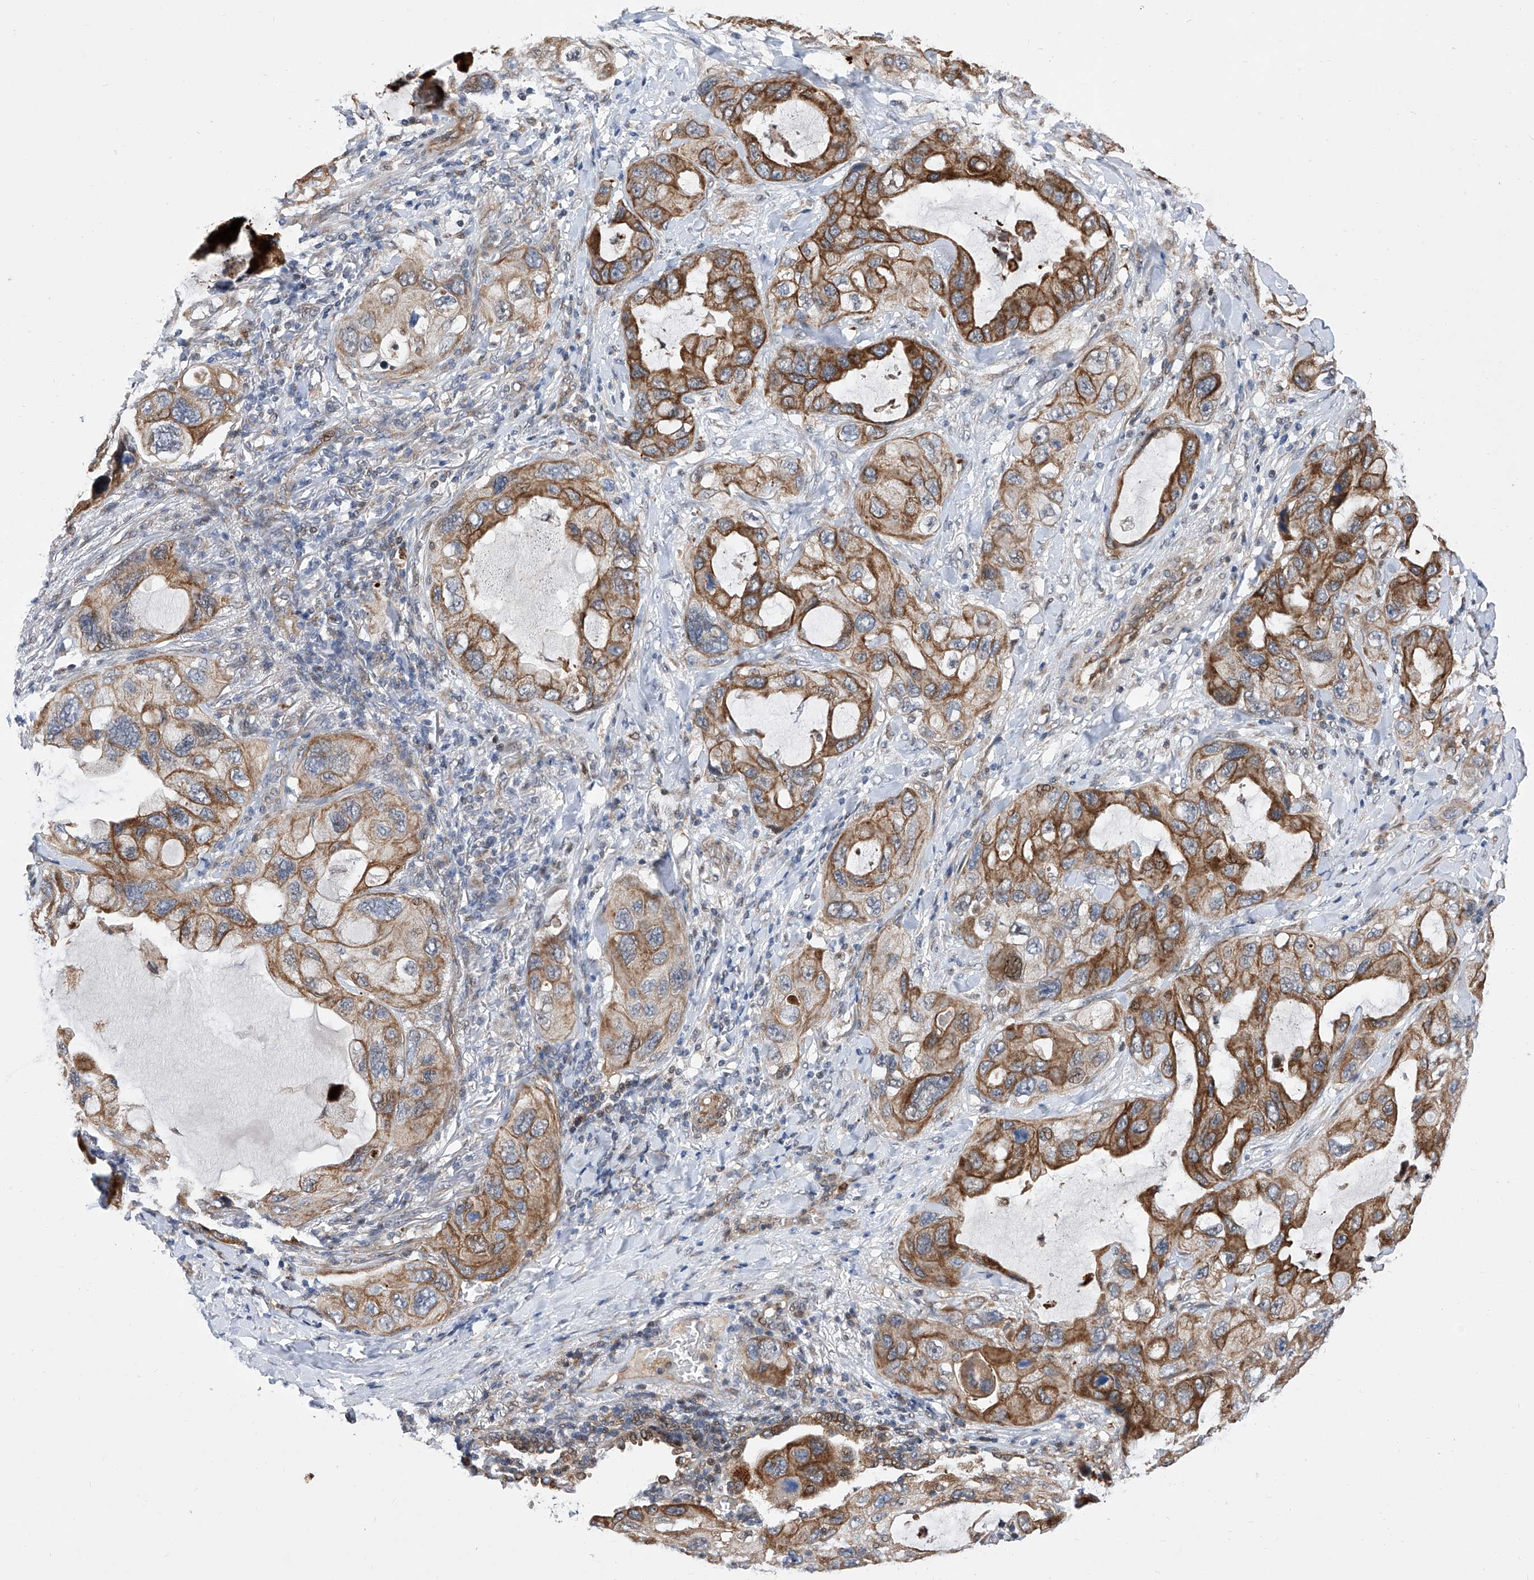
{"staining": {"intensity": "moderate", "quantity": ">75%", "location": "cytoplasmic/membranous"}, "tissue": "lung cancer", "cell_type": "Tumor cells", "image_type": "cancer", "snomed": [{"axis": "morphology", "description": "Squamous cell carcinoma, NOS"}, {"axis": "topography", "description": "Lung"}], "caption": "This photomicrograph reveals IHC staining of squamous cell carcinoma (lung), with medium moderate cytoplasmic/membranous staining in about >75% of tumor cells.", "gene": "FARP2", "patient": {"sex": "female", "age": 73}}